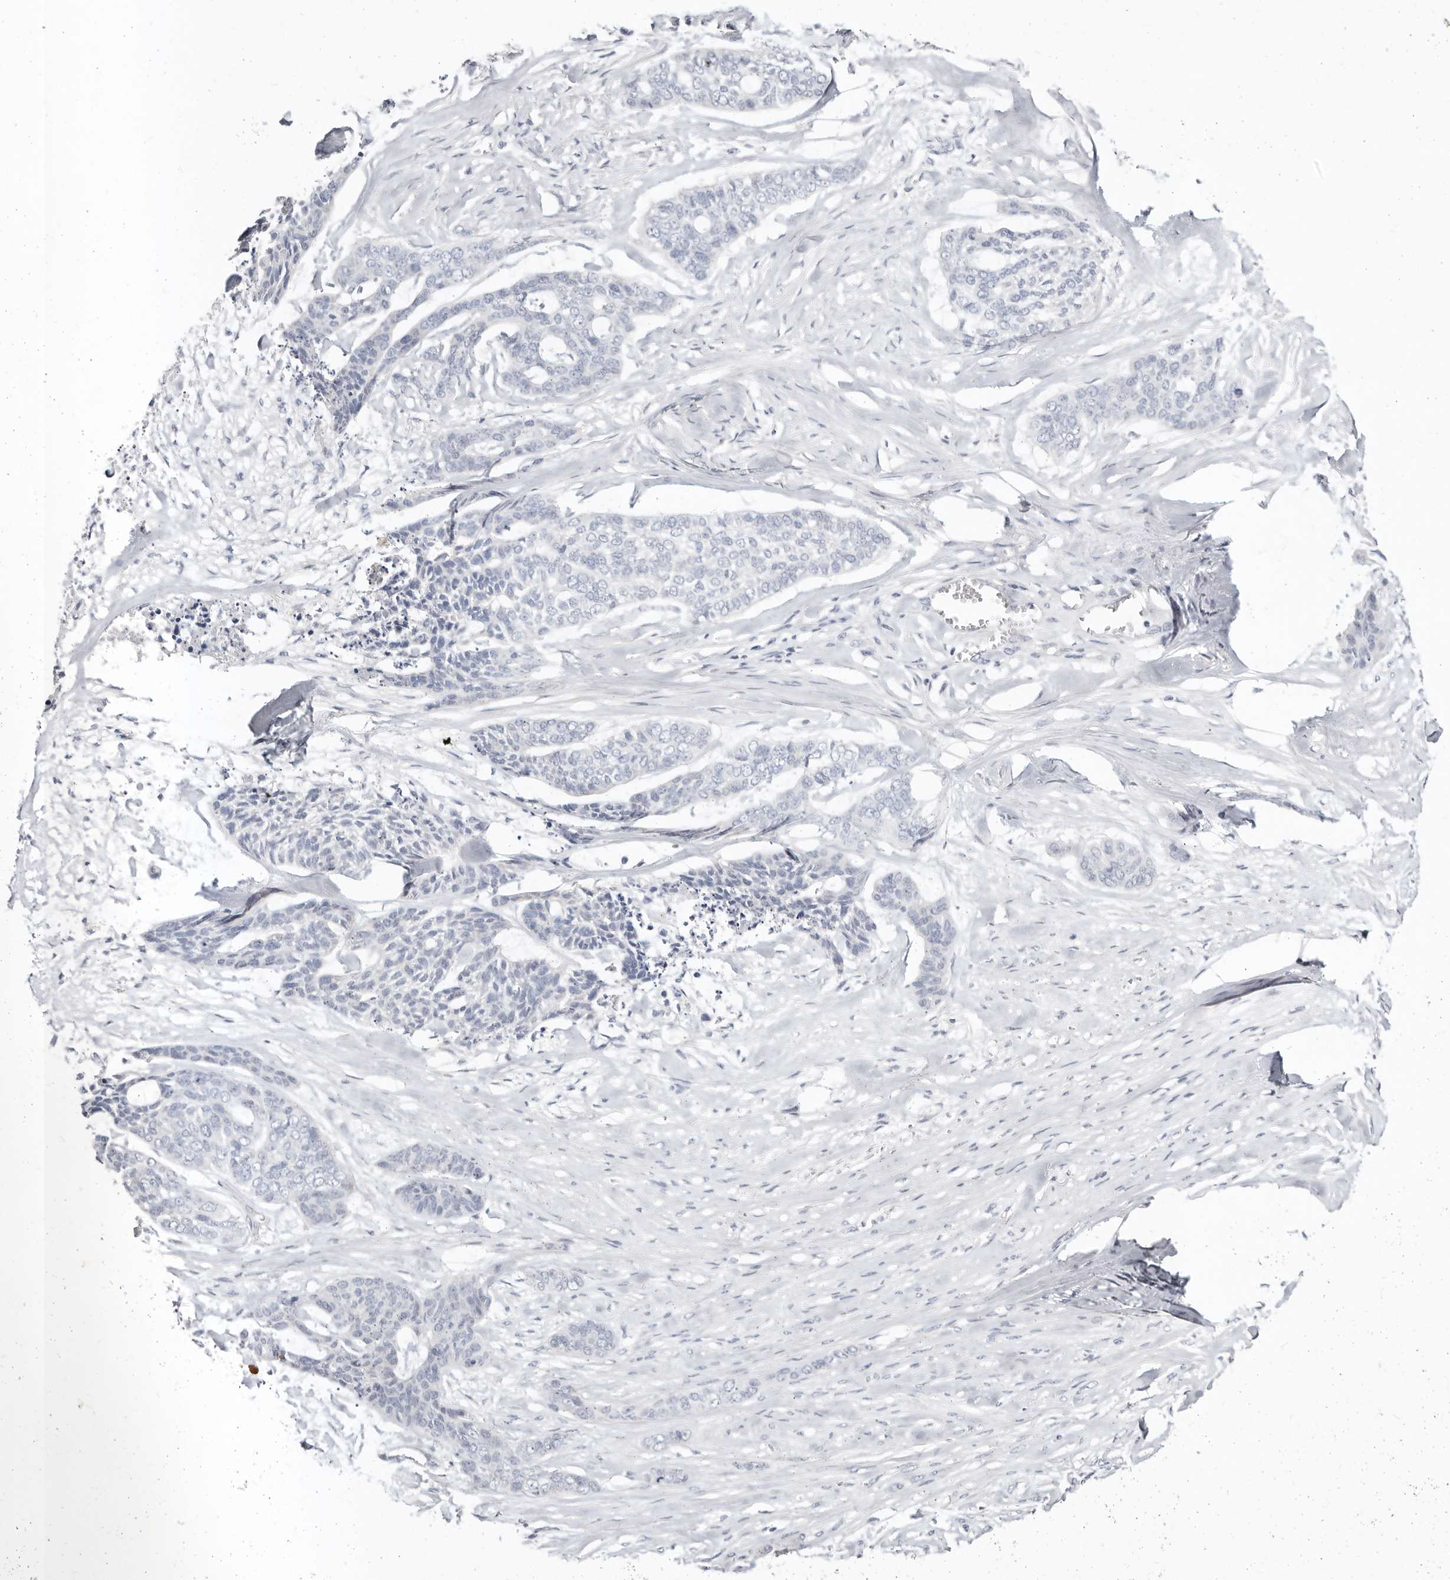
{"staining": {"intensity": "negative", "quantity": "none", "location": "none"}, "tissue": "skin cancer", "cell_type": "Tumor cells", "image_type": "cancer", "snomed": [{"axis": "morphology", "description": "Basal cell carcinoma"}, {"axis": "topography", "description": "Skin"}], "caption": "This is an IHC image of skin basal cell carcinoma. There is no expression in tumor cells.", "gene": "TMEM63B", "patient": {"sex": "female", "age": 64}}